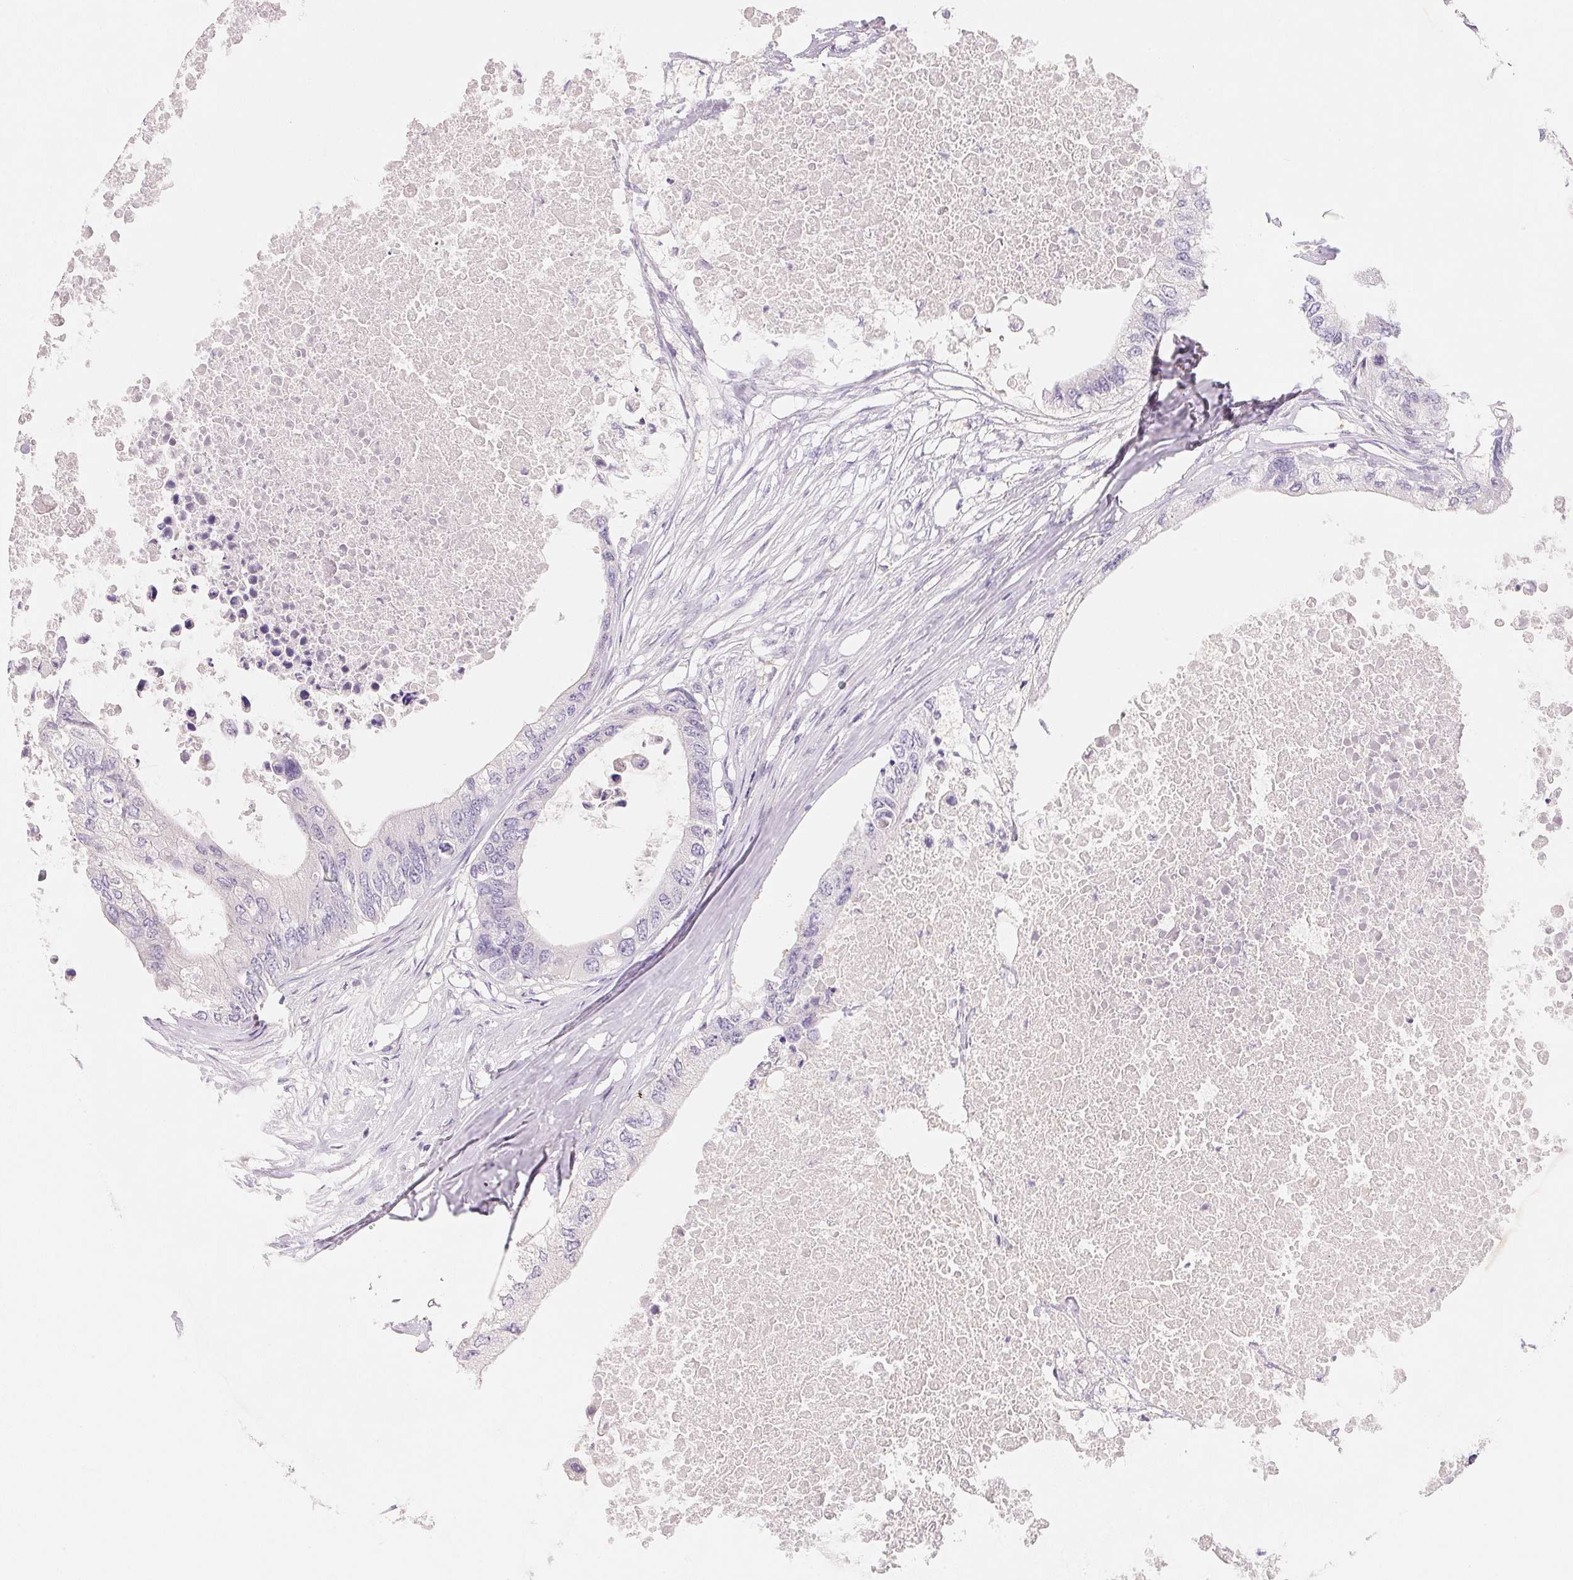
{"staining": {"intensity": "negative", "quantity": "none", "location": "none"}, "tissue": "colorectal cancer", "cell_type": "Tumor cells", "image_type": "cancer", "snomed": [{"axis": "morphology", "description": "Adenocarcinoma, NOS"}, {"axis": "topography", "description": "Colon"}], "caption": "Protein analysis of colorectal cancer shows no significant staining in tumor cells.", "gene": "MCOLN3", "patient": {"sex": "male", "age": 71}}